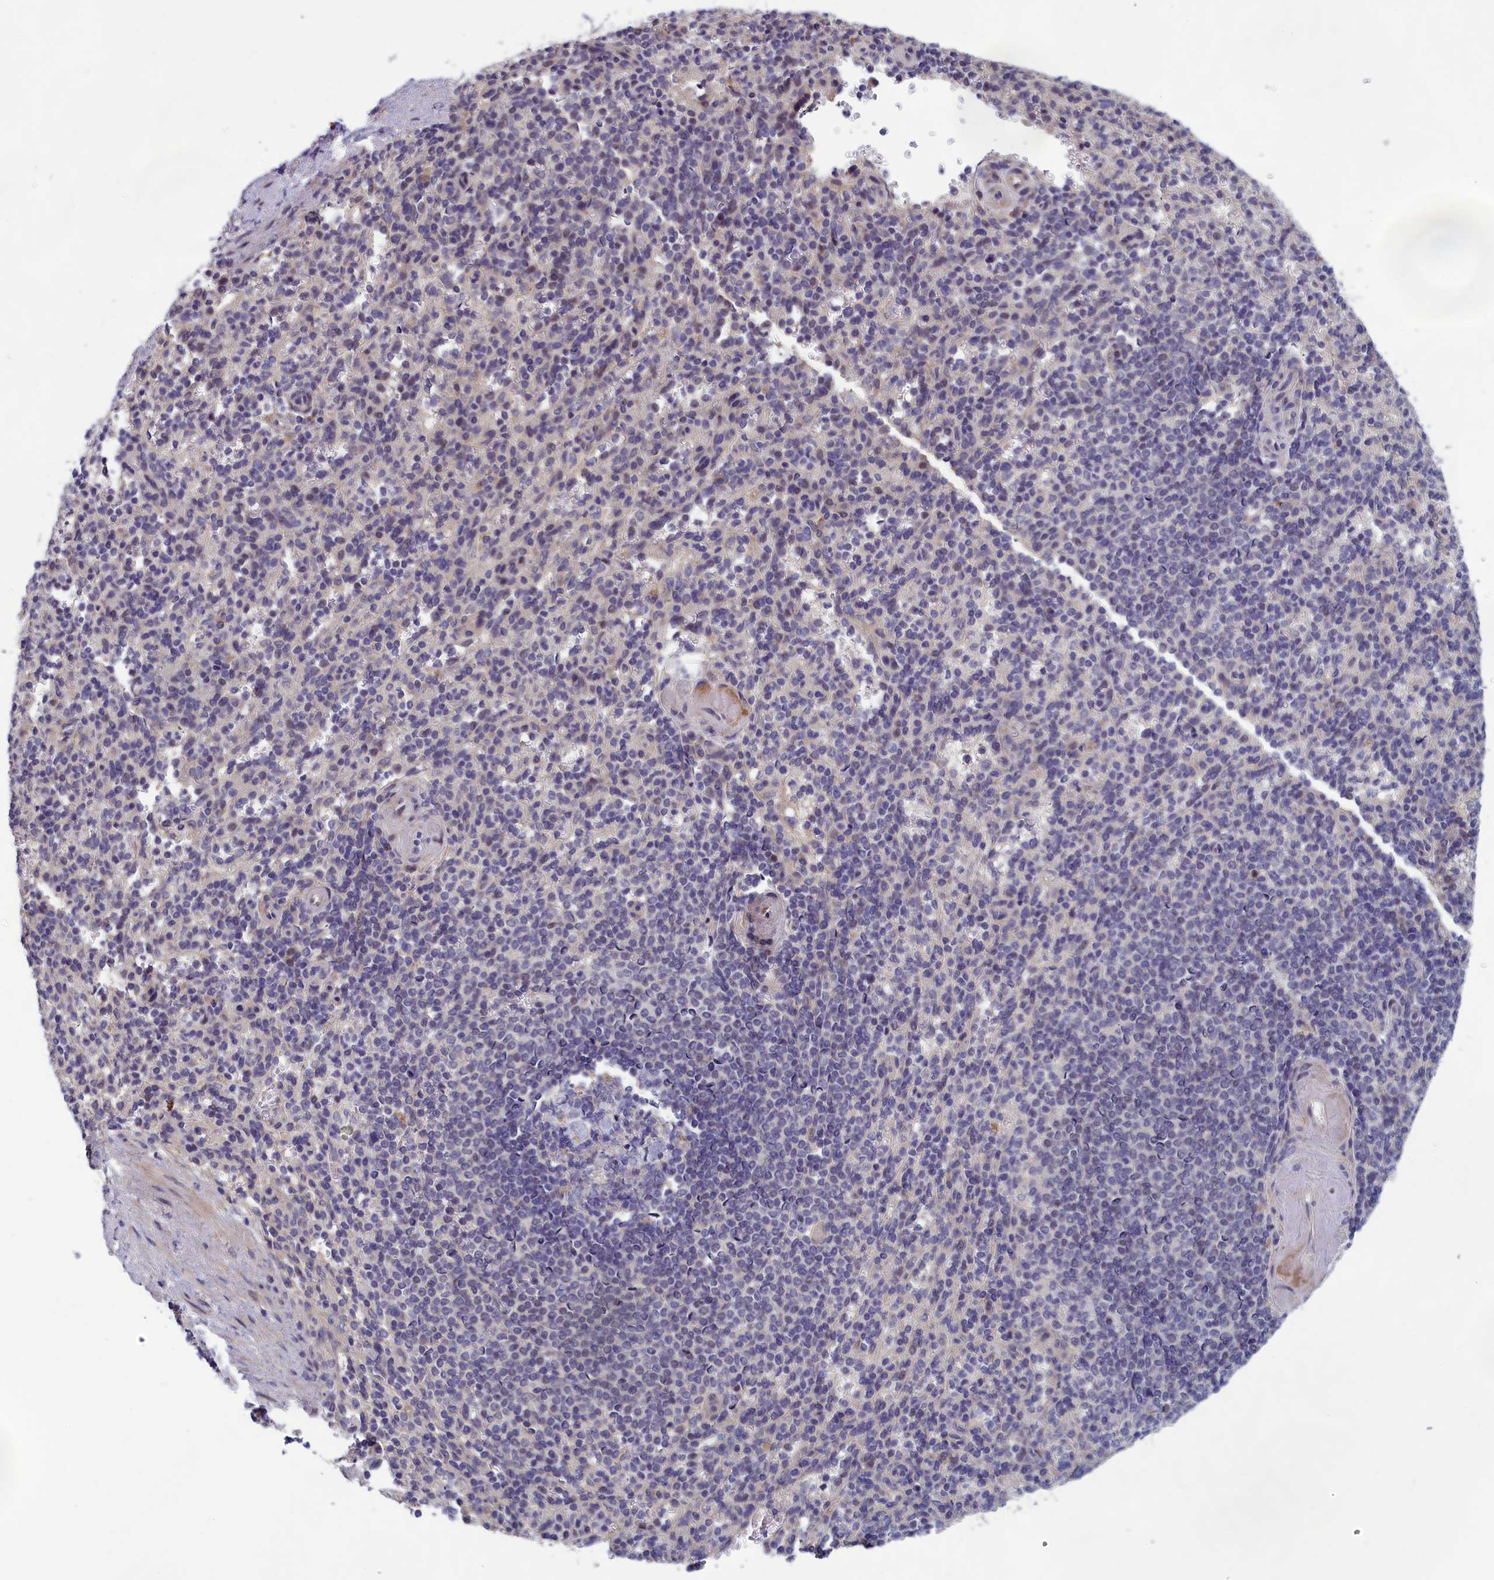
{"staining": {"intensity": "negative", "quantity": "none", "location": "none"}, "tissue": "spleen", "cell_type": "Cells in red pulp", "image_type": "normal", "snomed": [{"axis": "morphology", "description": "Normal tissue, NOS"}, {"axis": "topography", "description": "Spleen"}], "caption": "High power microscopy photomicrograph of an immunohistochemistry micrograph of benign spleen, revealing no significant positivity in cells in red pulp.", "gene": "HECA", "patient": {"sex": "female", "age": 74}}